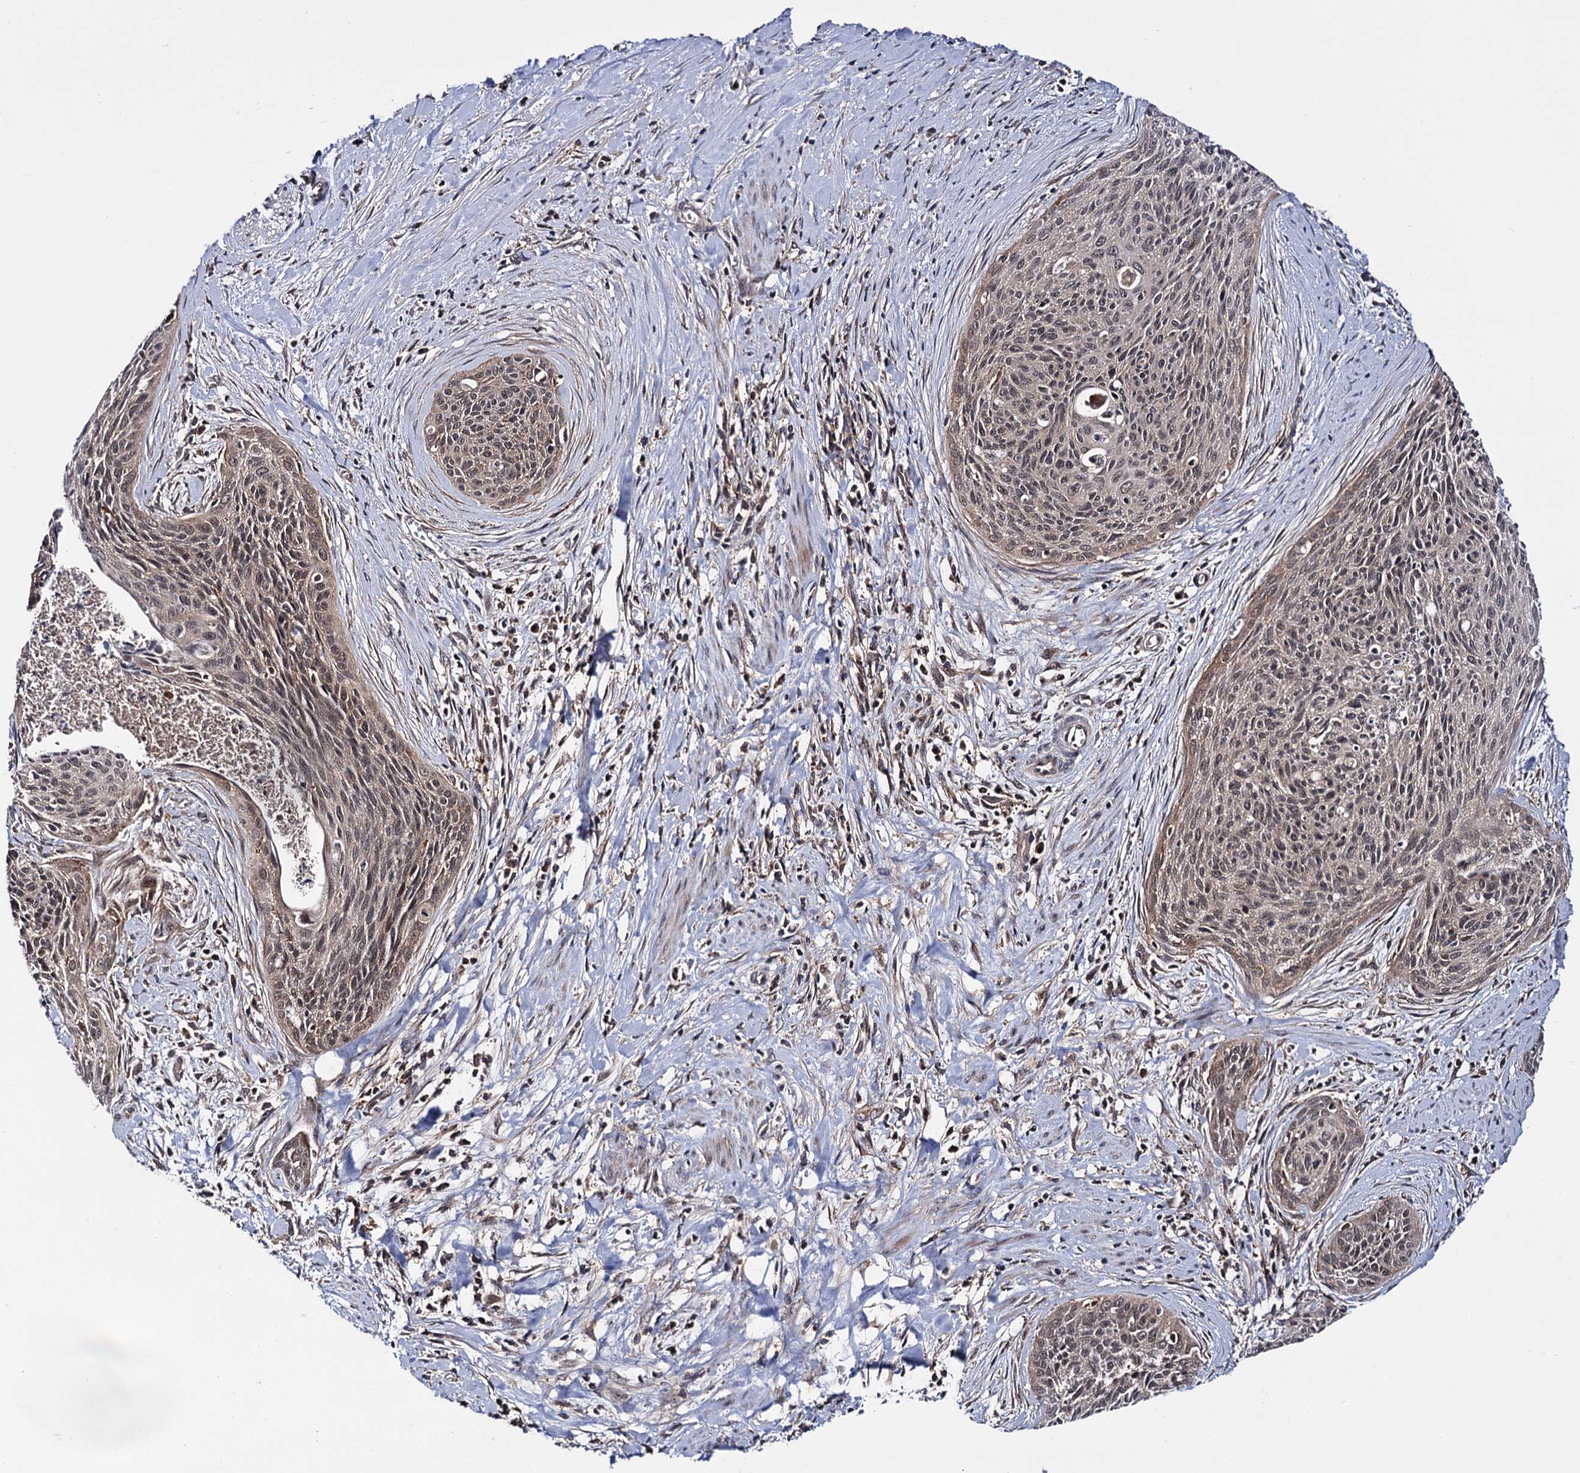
{"staining": {"intensity": "moderate", "quantity": "25%-75%", "location": "nuclear"}, "tissue": "cervical cancer", "cell_type": "Tumor cells", "image_type": "cancer", "snomed": [{"axis": "morphology", "description": "Squamous cell carcinoma, NOS"}, {"axis": "topography", "description": "Cervix"}], "caption": "The photomicrograph demonstrates a brown stain indicating the presence of a protein in the nuclear of tumor cells in squamous cell carcinoma (cervical).", "gene": "MICAL2", "patient": {"sex": "female", "age": 55}}